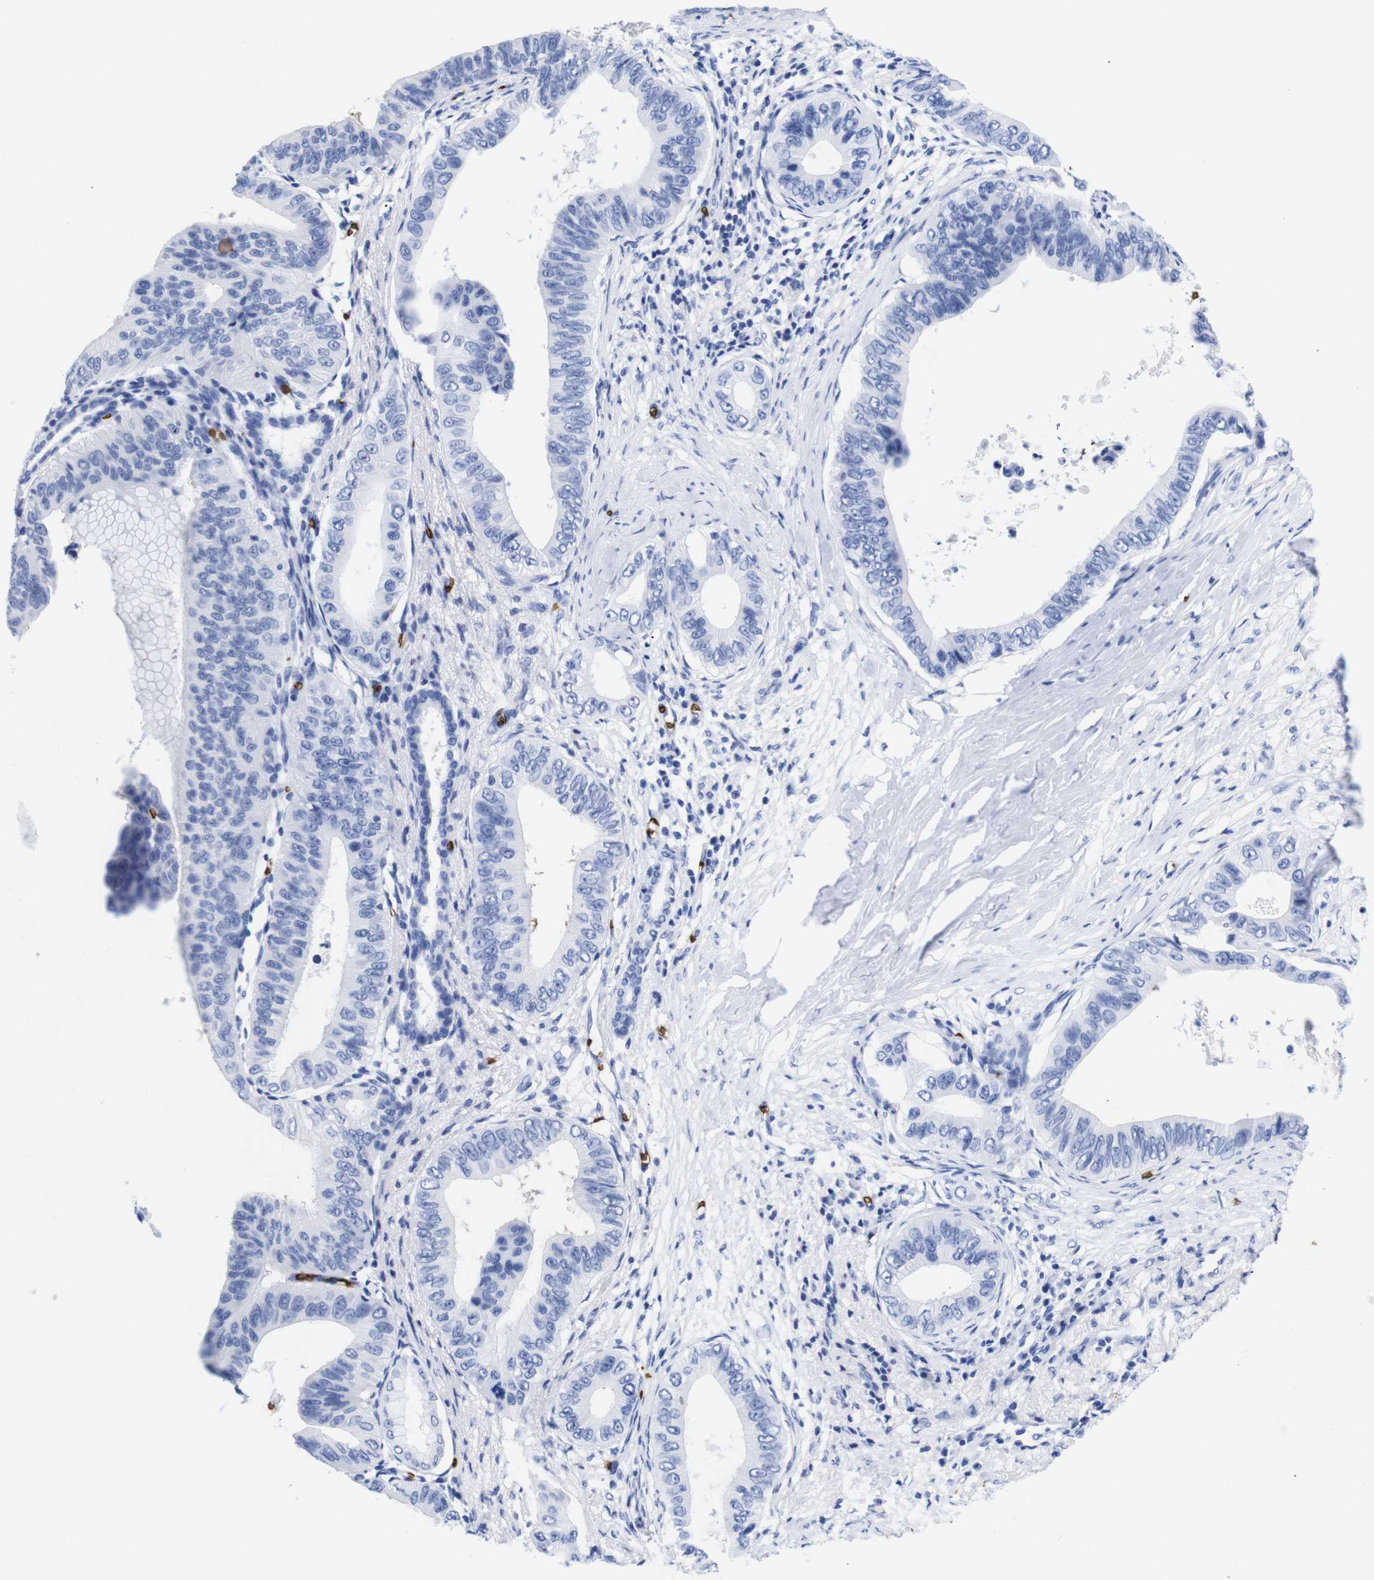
{"staining": {"intensity": "negative", "quantity": "none", "location": "none"}, "tissue": "pancreatic cancer", "cell_type": "Tumor cells", "image_type": "cancer", "snomed": [{"axis": "morphology", "description": "Adenocarcinoma, NOS"}, {"axis": "topography", "description": "Pancreas"}], "caption": "Human pancreatic adenocarcinoma stained for a protein using immunohistochemistry displays no positivity in tumor cells.", "gene": "S1PR2", "patient": {"sex": "male", "age": 77}}